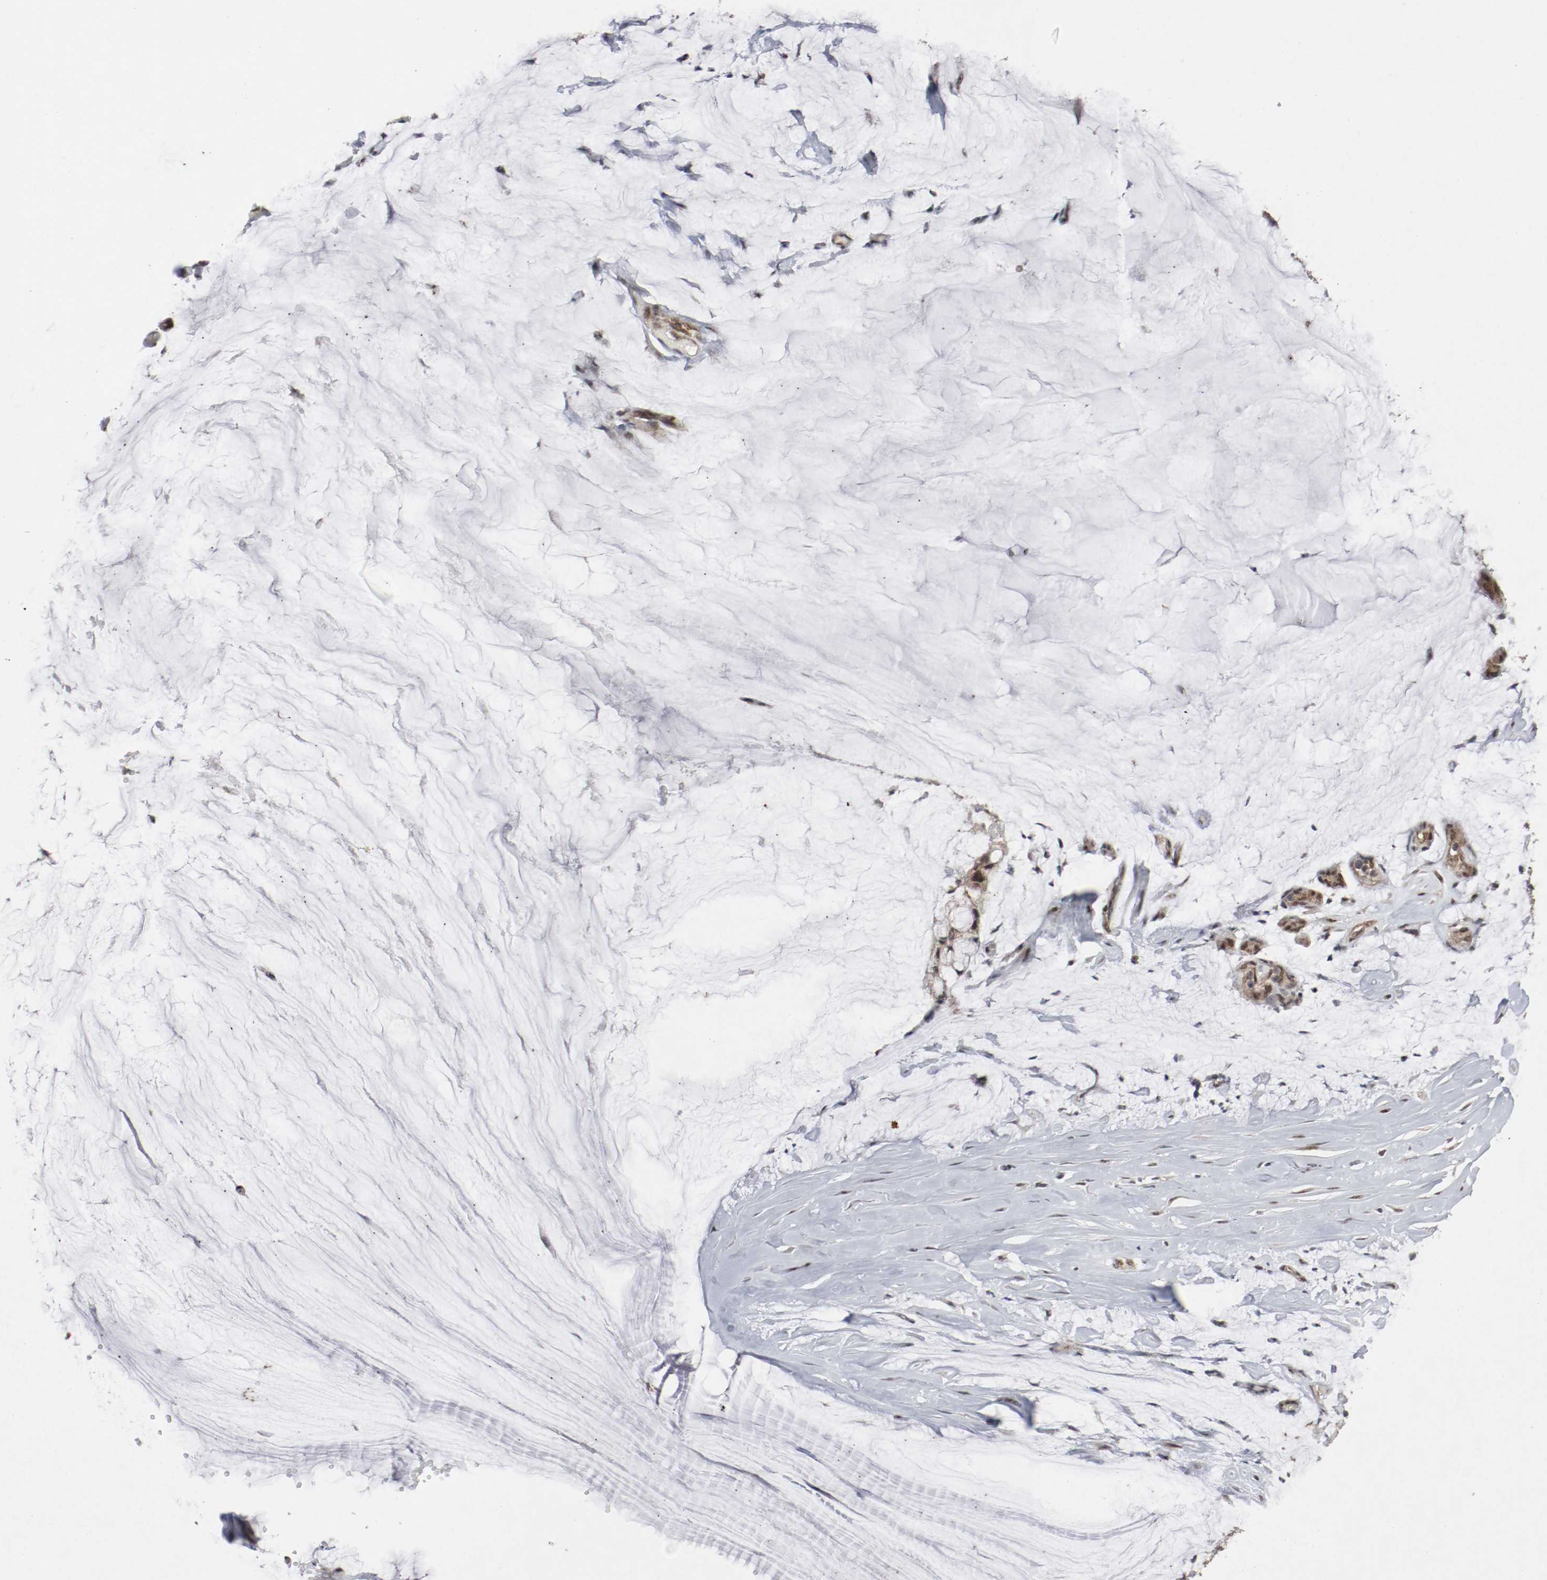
{"staining": {"intensity": "moderate", "quantity": ">75%", "location": "cytoplasmic/membranous,nuclear"}, "tissue": "ovarian cancer", "cell_type": "Tumor cells", "image_type": "cancer", "snomed": [{"axis": "morphology", "description": "Cystadenocarcinoma, mucinous, NOS"}, {"axis": "topography", "description": "Ovary"}], "caption": "Tumor cells display medium levels of moderate cytoplasmic/membranous and nuclear positivity in approximately >75% of cells in ovarian cancer.", "gene": "CSNK2B", "patient": {"sex": "female", "age": 39}}